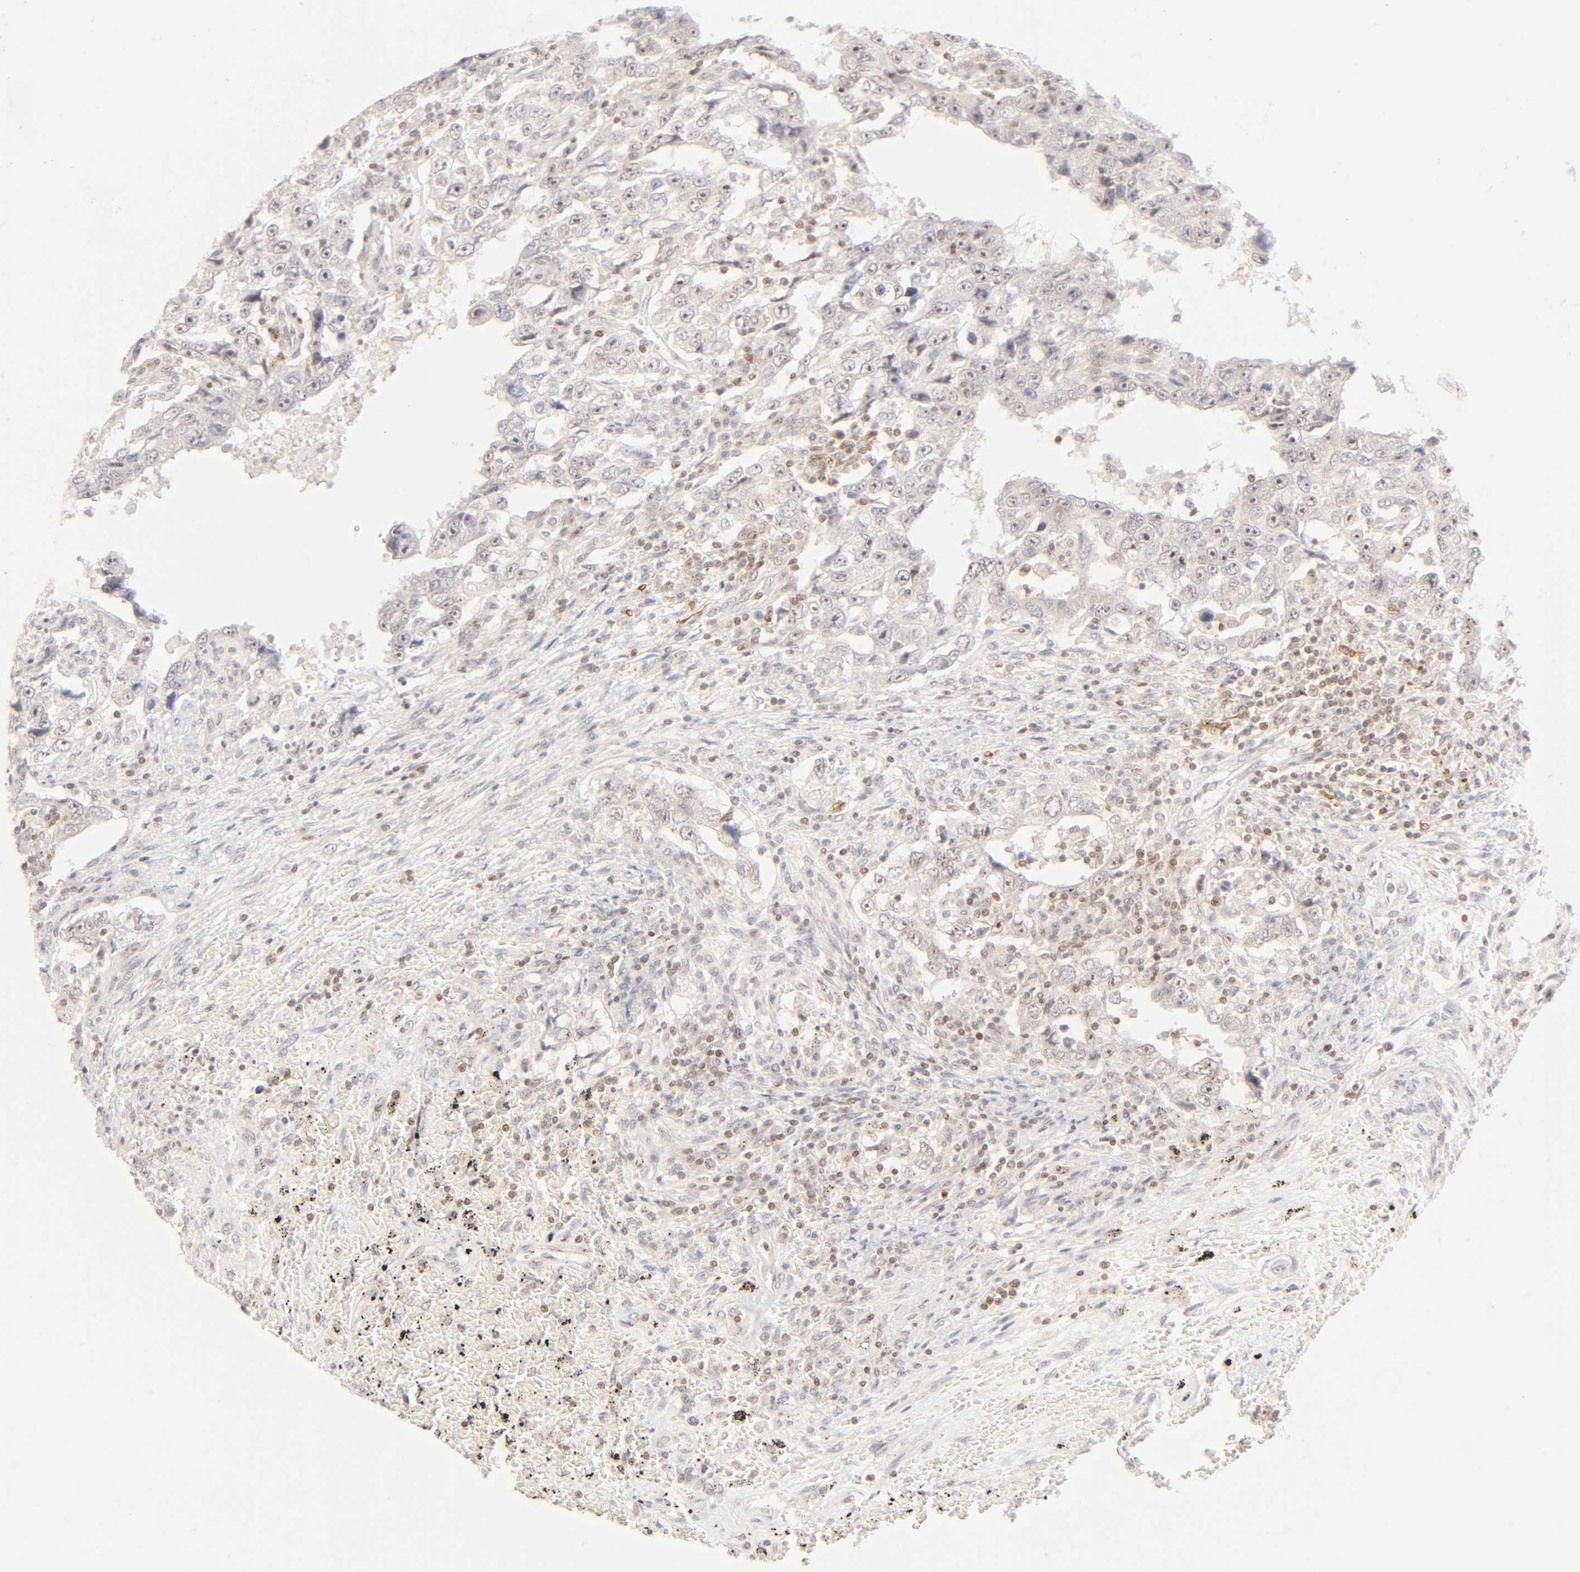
{"staining": {"intensity": "weak", "quantity": "<25%", "location": "cytoplasmic/membranous"}, "tissue": "testis cancer", "cell_type": "Tumor cells", "image_type": "cancer", "snomed": [{"axis": "morphology", "description": "Carcinoma, Embryonal, NOS"}, {"axis": "topography", "description": "Testis"}], "caption": "Immunohistochemistry (IHC) micrograph of testis embryonal carcinoma stained for a protein (brown), which displays no staining in tumor cells.", "gene": "KIF2A", "patient": {"sex": "male", "age": 26}}